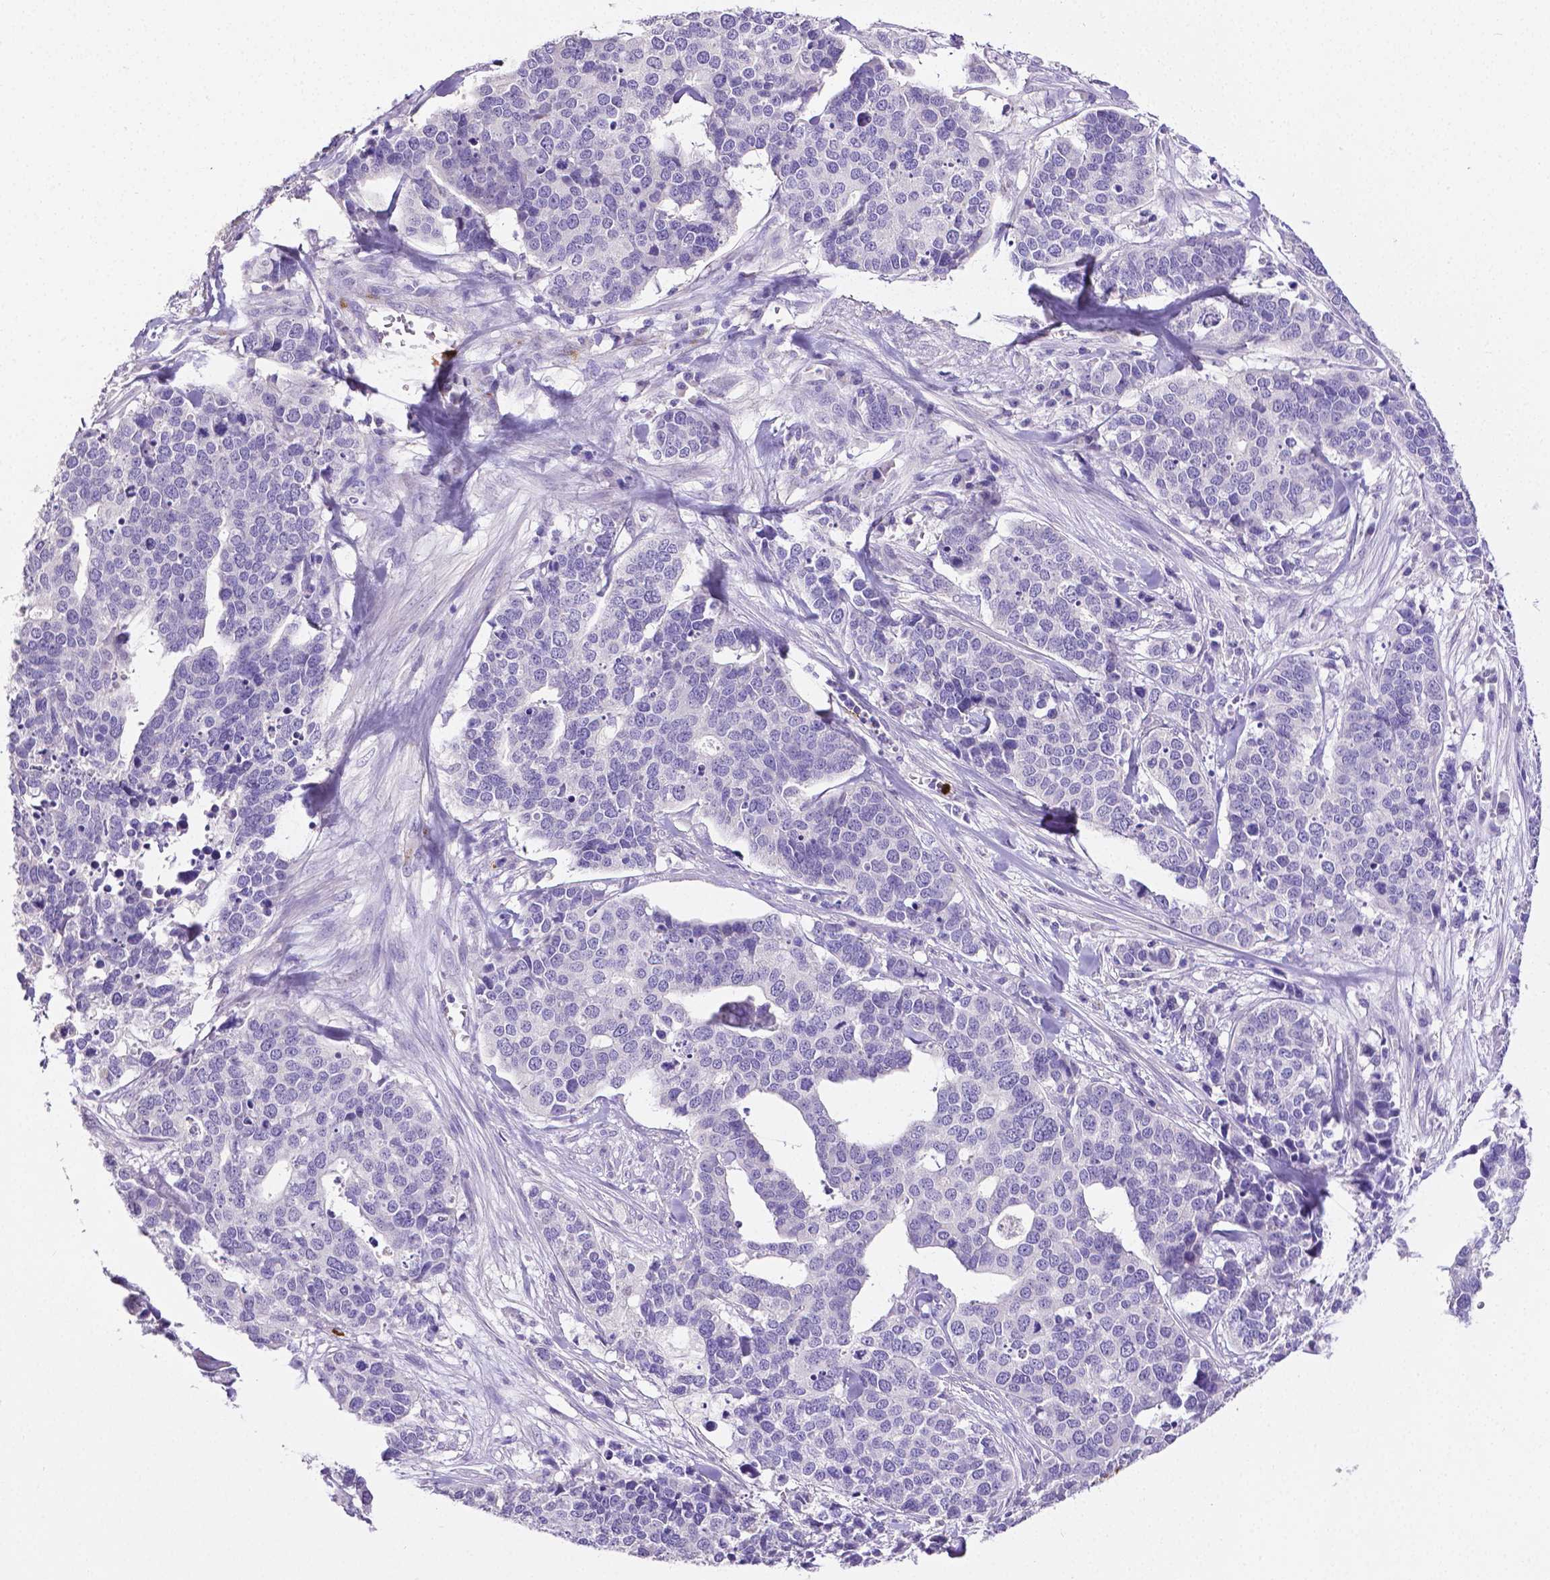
{"staining": {"intensity": "negative", "quantity": "none", "location": "none"}, "tissue": "ovarian cancer", "cell_type": "Tumor cells", "image_type": "cancer", "snomed": [{"axis": "morphology", "description": "Carcinoma, endometroid"}, {"axis": "topography", "description": "Ovary"}], "caption": "A photomicrograph of human ovarian cancer (endometroid carcinoma) is negative for staining in tumor cells.", "gene": "MMP9", "patient": {"sex": "female", "age": 65}}